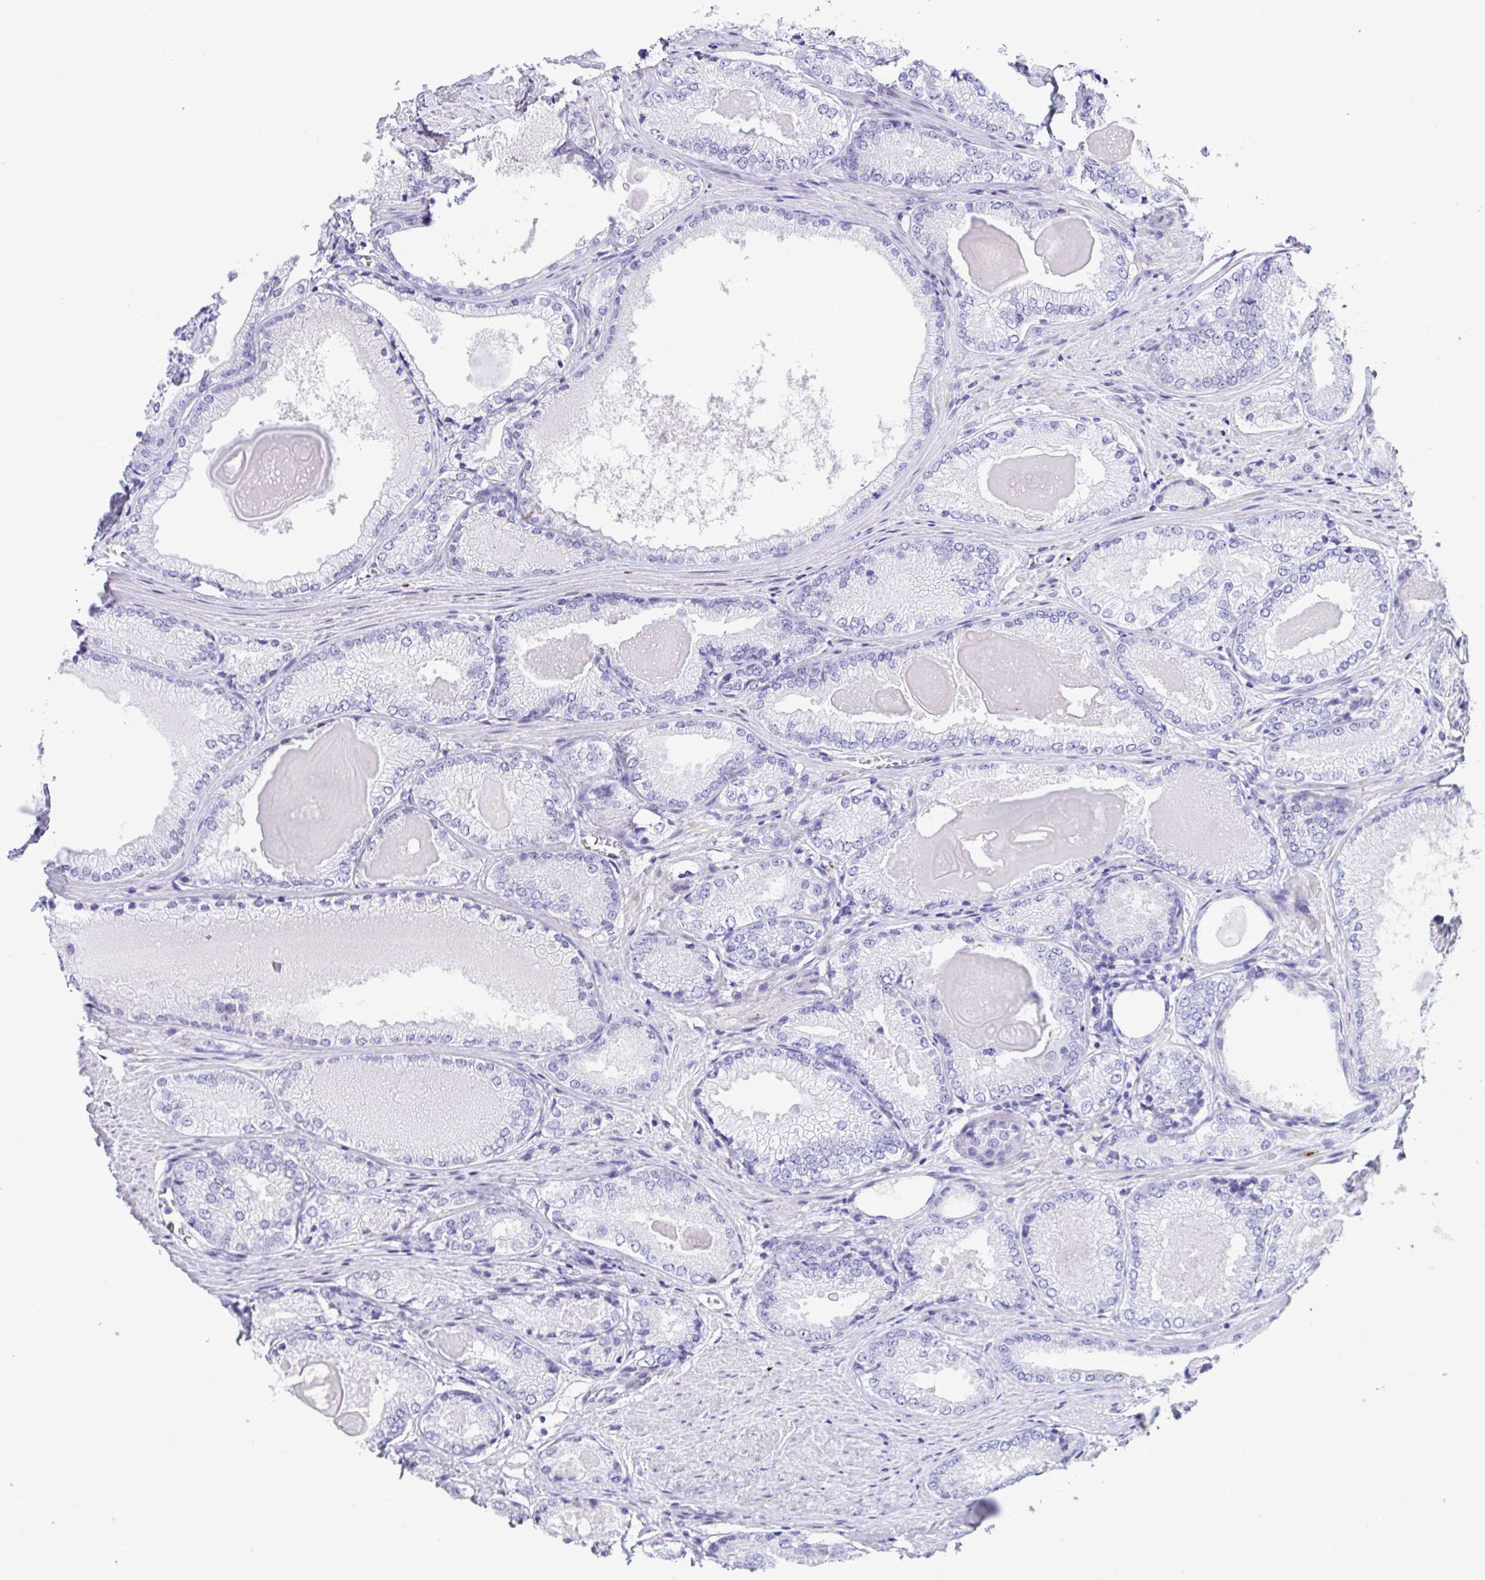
{"staining": {"intensity": "negative", "quantity": "none", "location": "none"}, "tissue": "prostate cancer", "cell_type": "Tumor cells", "image_type": "cancer", "snomed": [{"axis": "morphology", "description": "Adenocarcinoma, NOS"}, {"axis": "morphology", "description": "Adenocarcinoma, Low grade"}, {"axis": "topography", "description": "Prostate"}], "caption": "The histopathology image reveals no significant staining in tumor cells of prostate cancer (adenocarcinoma).", "gene": "KMT2E", "patient": {"sex": "male", "age": 68}}